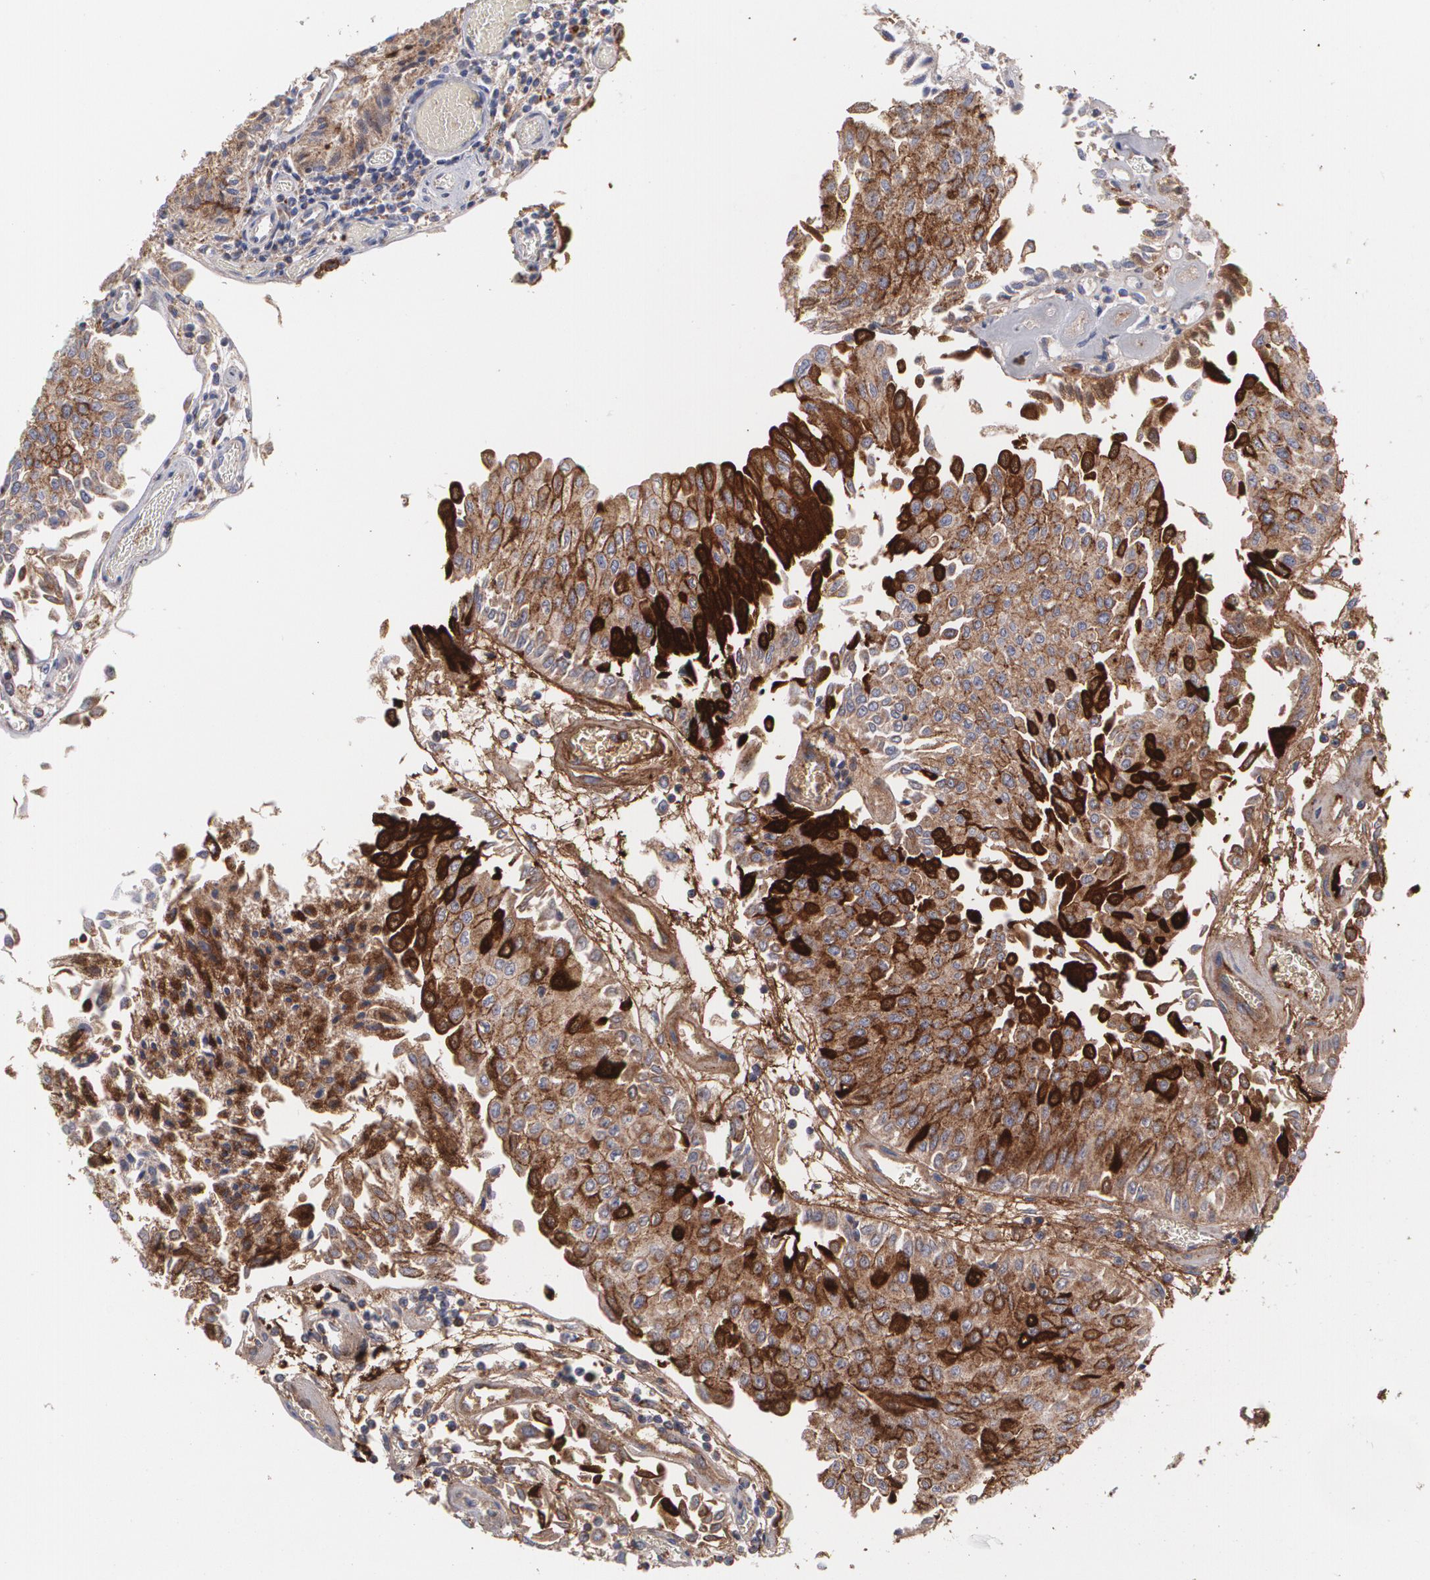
{"staining": {"intensity": "strong", "quantity": ">75%", "location": "cytoplasmic/membranous"}, "tissue": "urothelial cancer", "cell_type": "Tumor cells", "image_type": "cancer", "snomed": [{"axis": "morphology", "description": "Urothelial carcinoma, High grade"}, {"axis": "topography", "description": "Urinary bladder"}], "caption": "There is high levels of strong cytoplasmic/membranous expression in tumor cells of high-grade urothelial carcinoma, as demonstrated by immunohistochemical staining (brown color).", "gene": "FBLN1", "patient": {"sex": "male", "age": 66}}